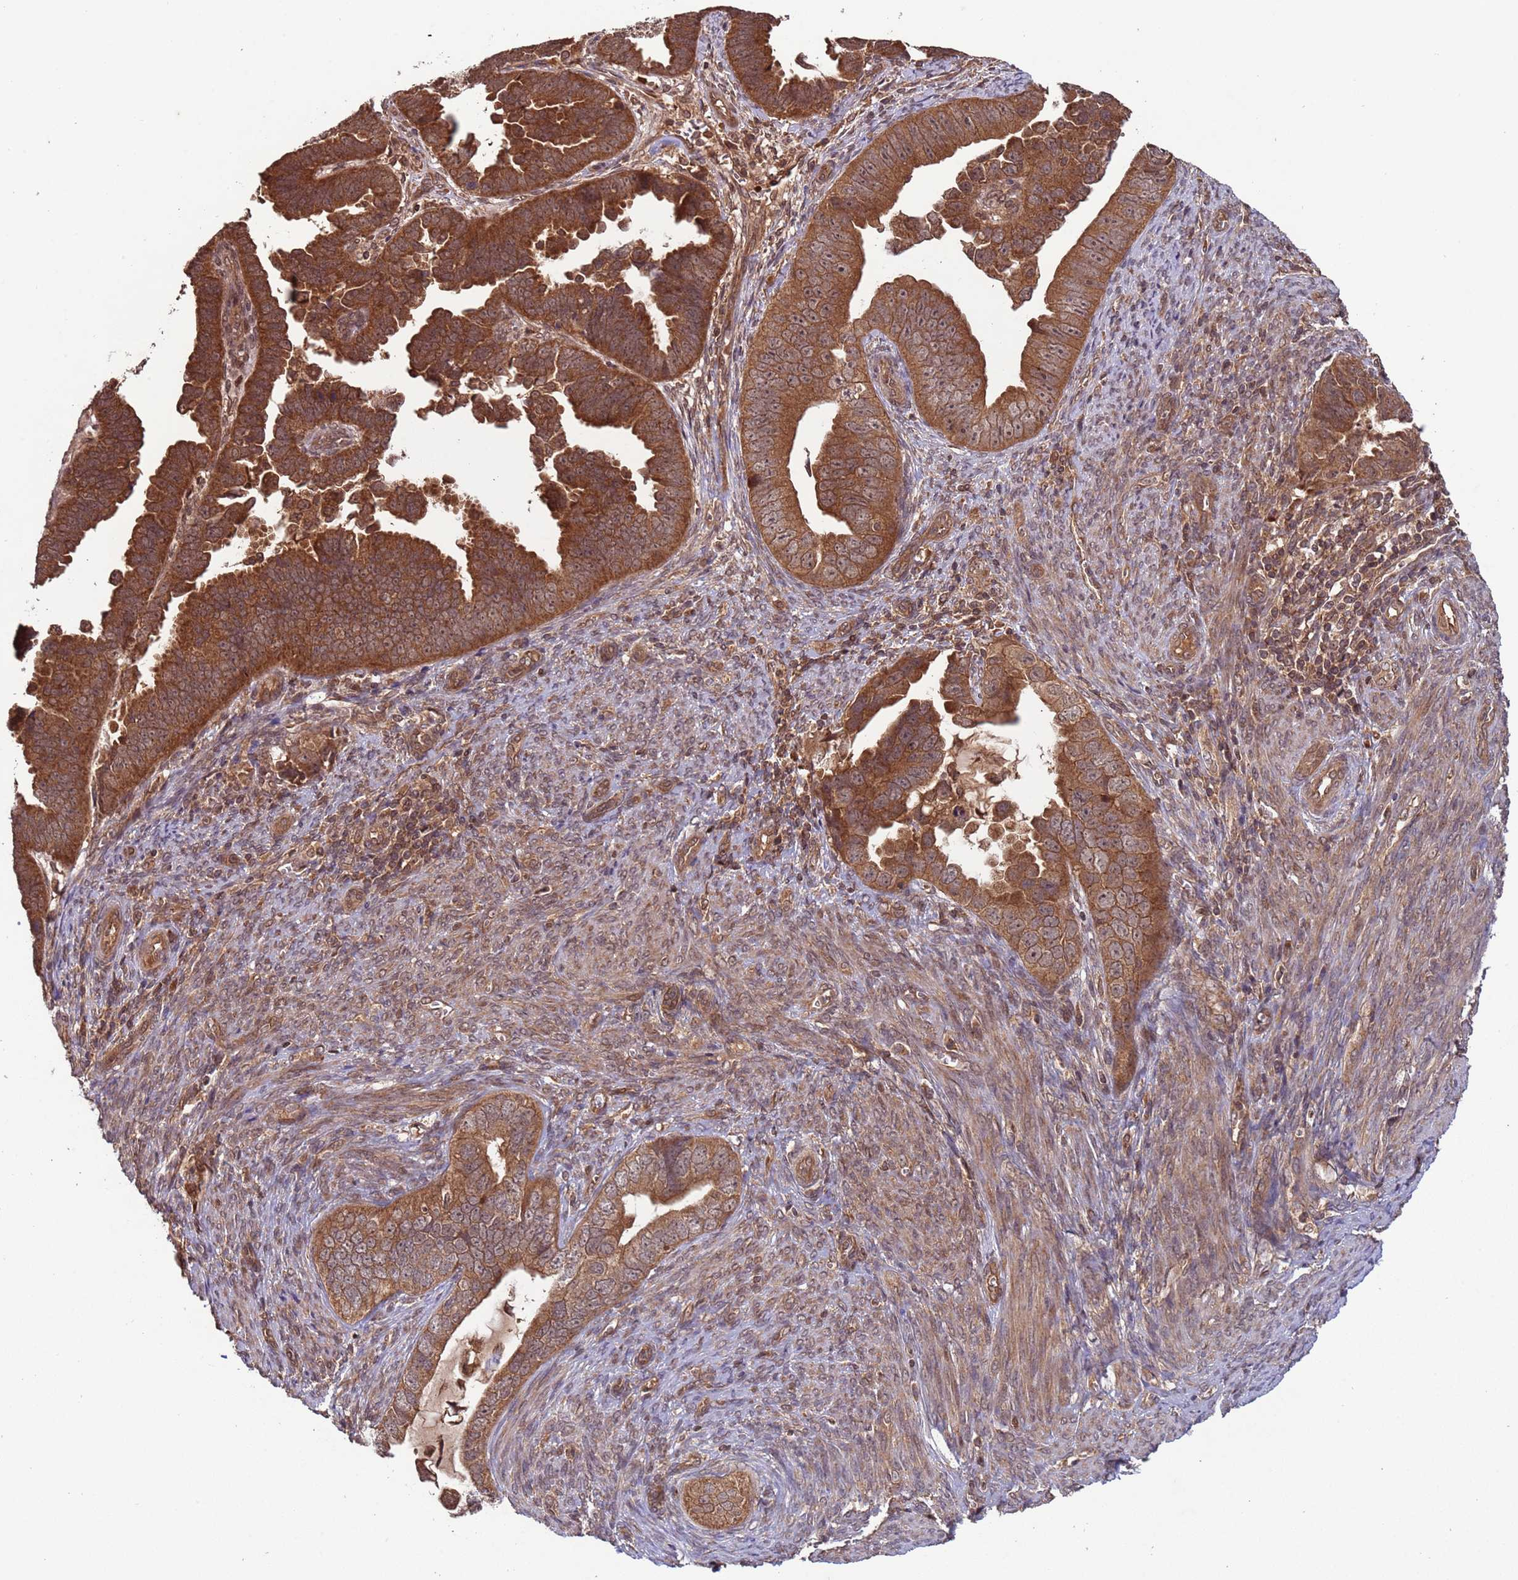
{"staining": {"intensity": "strong", "quantity": ">75%", "location": "cytoplasmic/membranous"}, "tissue": "endometrial cancer", "cell_type": "Tumor cells", "image_type": "cancer", "snomed": [{"axis": "morphology", "description": "Adenocarcinoma, NOS"}, {"axis": "topography", "description": "Endometrium"}], "caption": "Immunohistochemistry (IHC) of endometrial cancer (adenocarcinoma) reveals high levels of strong cytoplasmic/membranous staining in approximately >75% of tumor cells. Immunohistochemistry stains the protein in brown and the nuclei are stained blue.", "gene": "ERI1", "patient": {"sex": "female", "age": 75}}